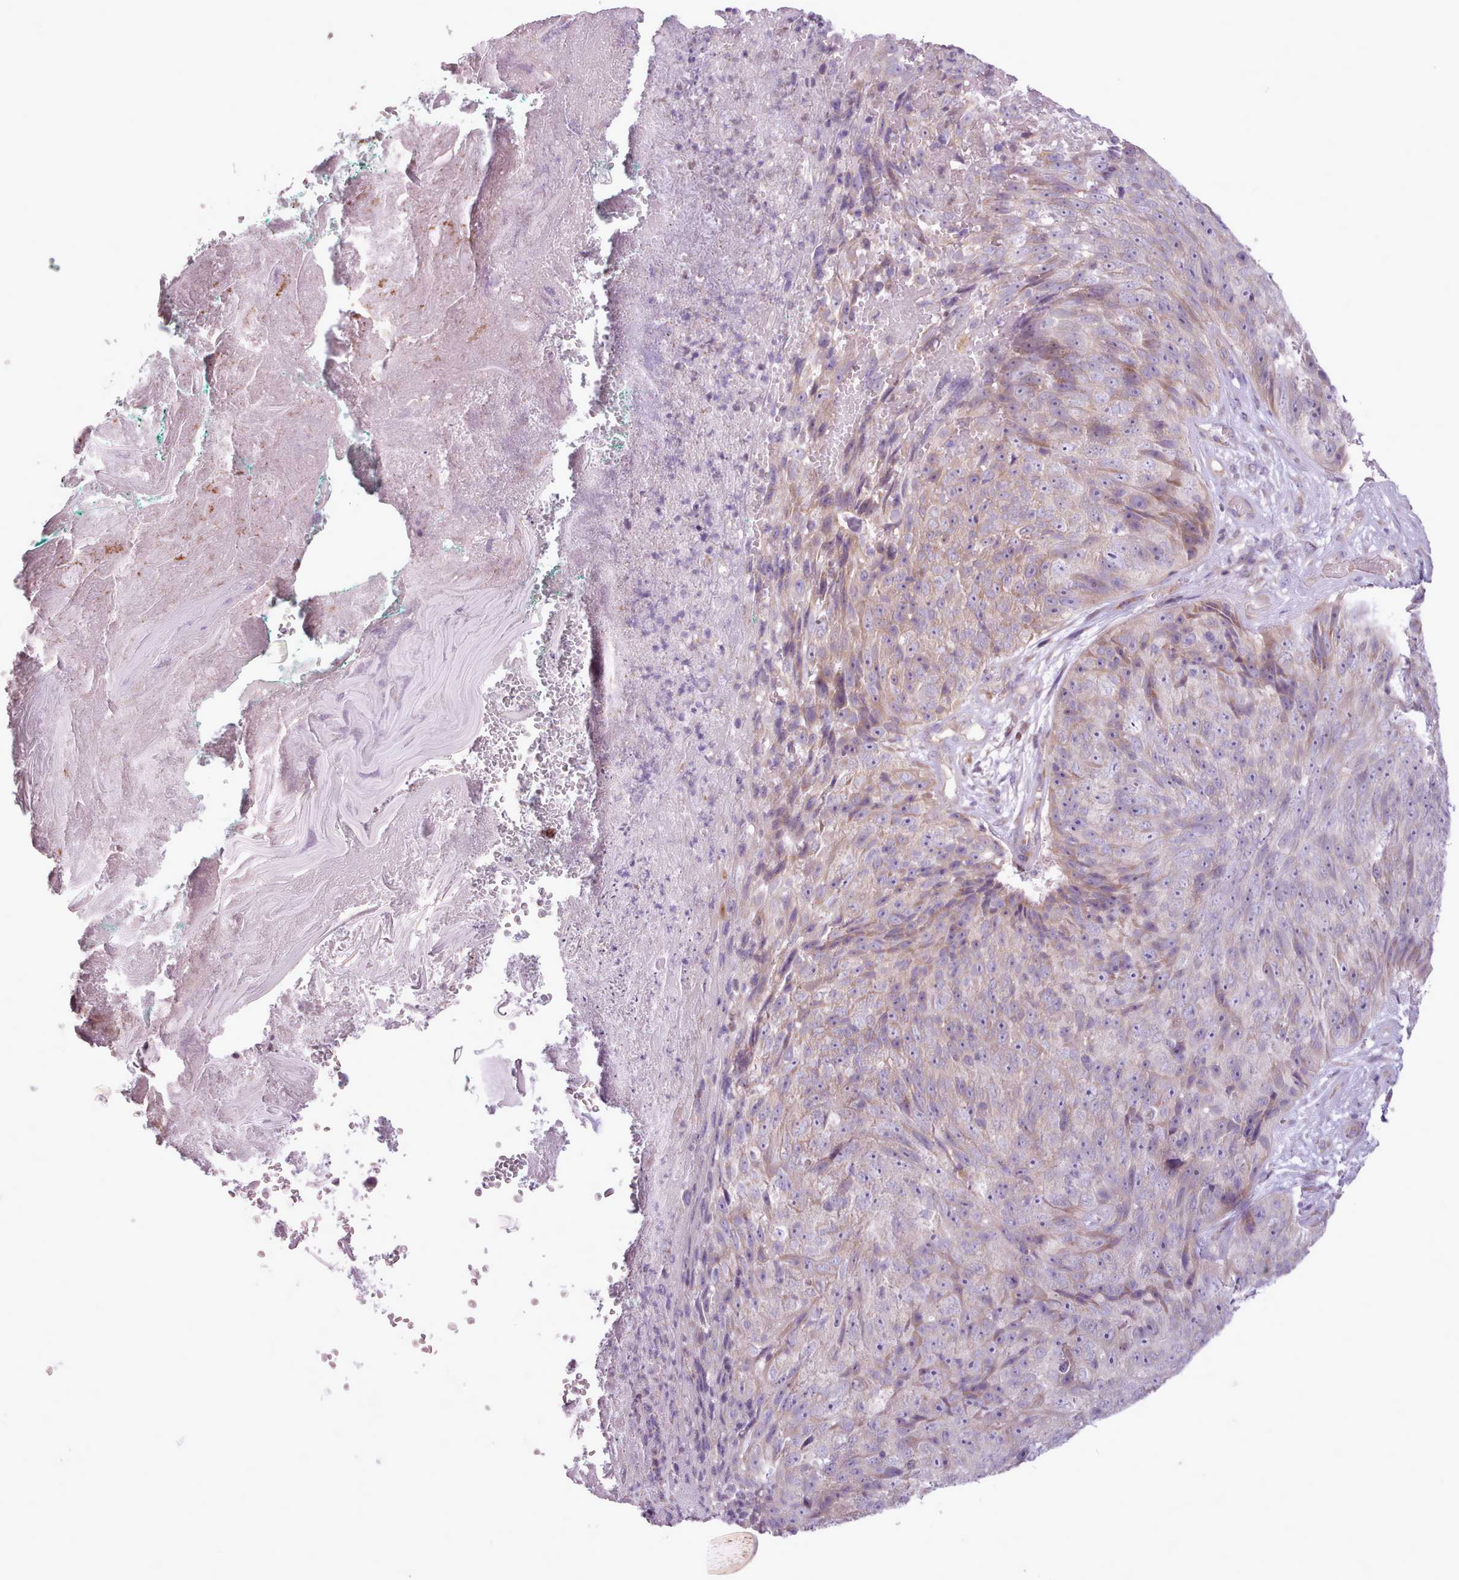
{"staining": {"intensity": "weak", "quantity": "25%-75%", "location": "cytoplasmic/membranous"}, "tissue": "skin cancer", "cell_type": "Tumor cells", "image_type": "cancer", "snomed": [{"axis": "morphology", "description": "Squamous cell carcinoma, NOS"}, {"axis": "topography", "description": "Skin"}], "caption": "Protein expression analysis of human skin cancer (squamous cell carcinoma) reveals weak cytoplasmic/membranous positivity in about 25%-75% of tumor cells. (DAB IHC, brown staining for protein, blue staining for nuclei).", "gene": "SLURP1", "patient": {"sex": "female", "age": 87}}